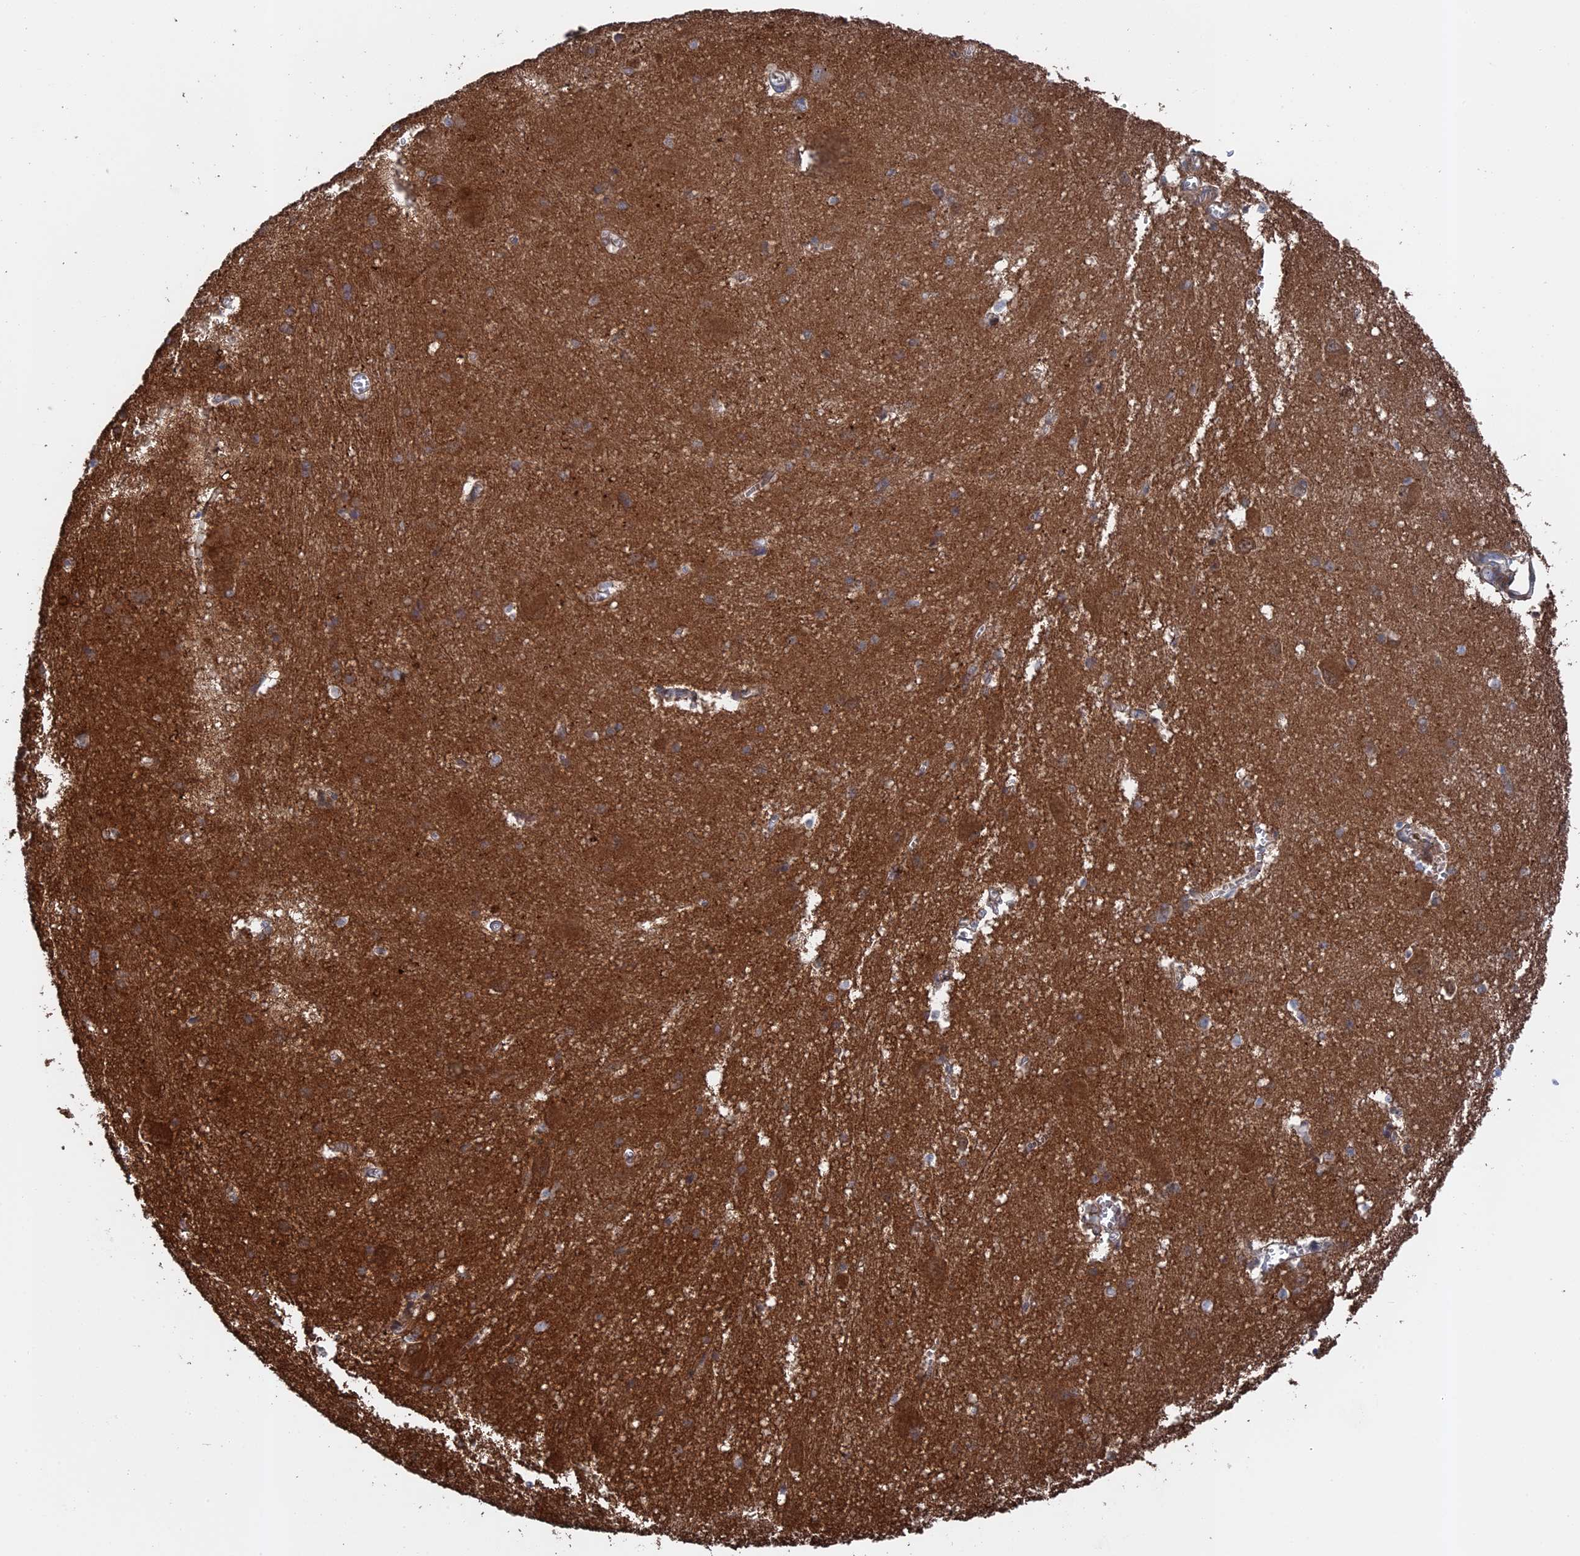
{"staining": {"intensity": "weak", "quantity": "<25%", "location": "cytoplasmic/membranous"}, "tissue": "caudate", "cell_type": "Glial cells", "image_type": "normal", "snomed": [{"axis": "morphology", "description": "Normal tissue, NOS"}, {"axis": "topography", "description": "Lateral ventricle wall"}], "caption": "IHC photomicrograph of benign caudate: caudate stained with DAB exhibits no significant protein positivity in glial cells.", "gene": "TMEM161A", "patient": {"sex": "male", "age": 37}}